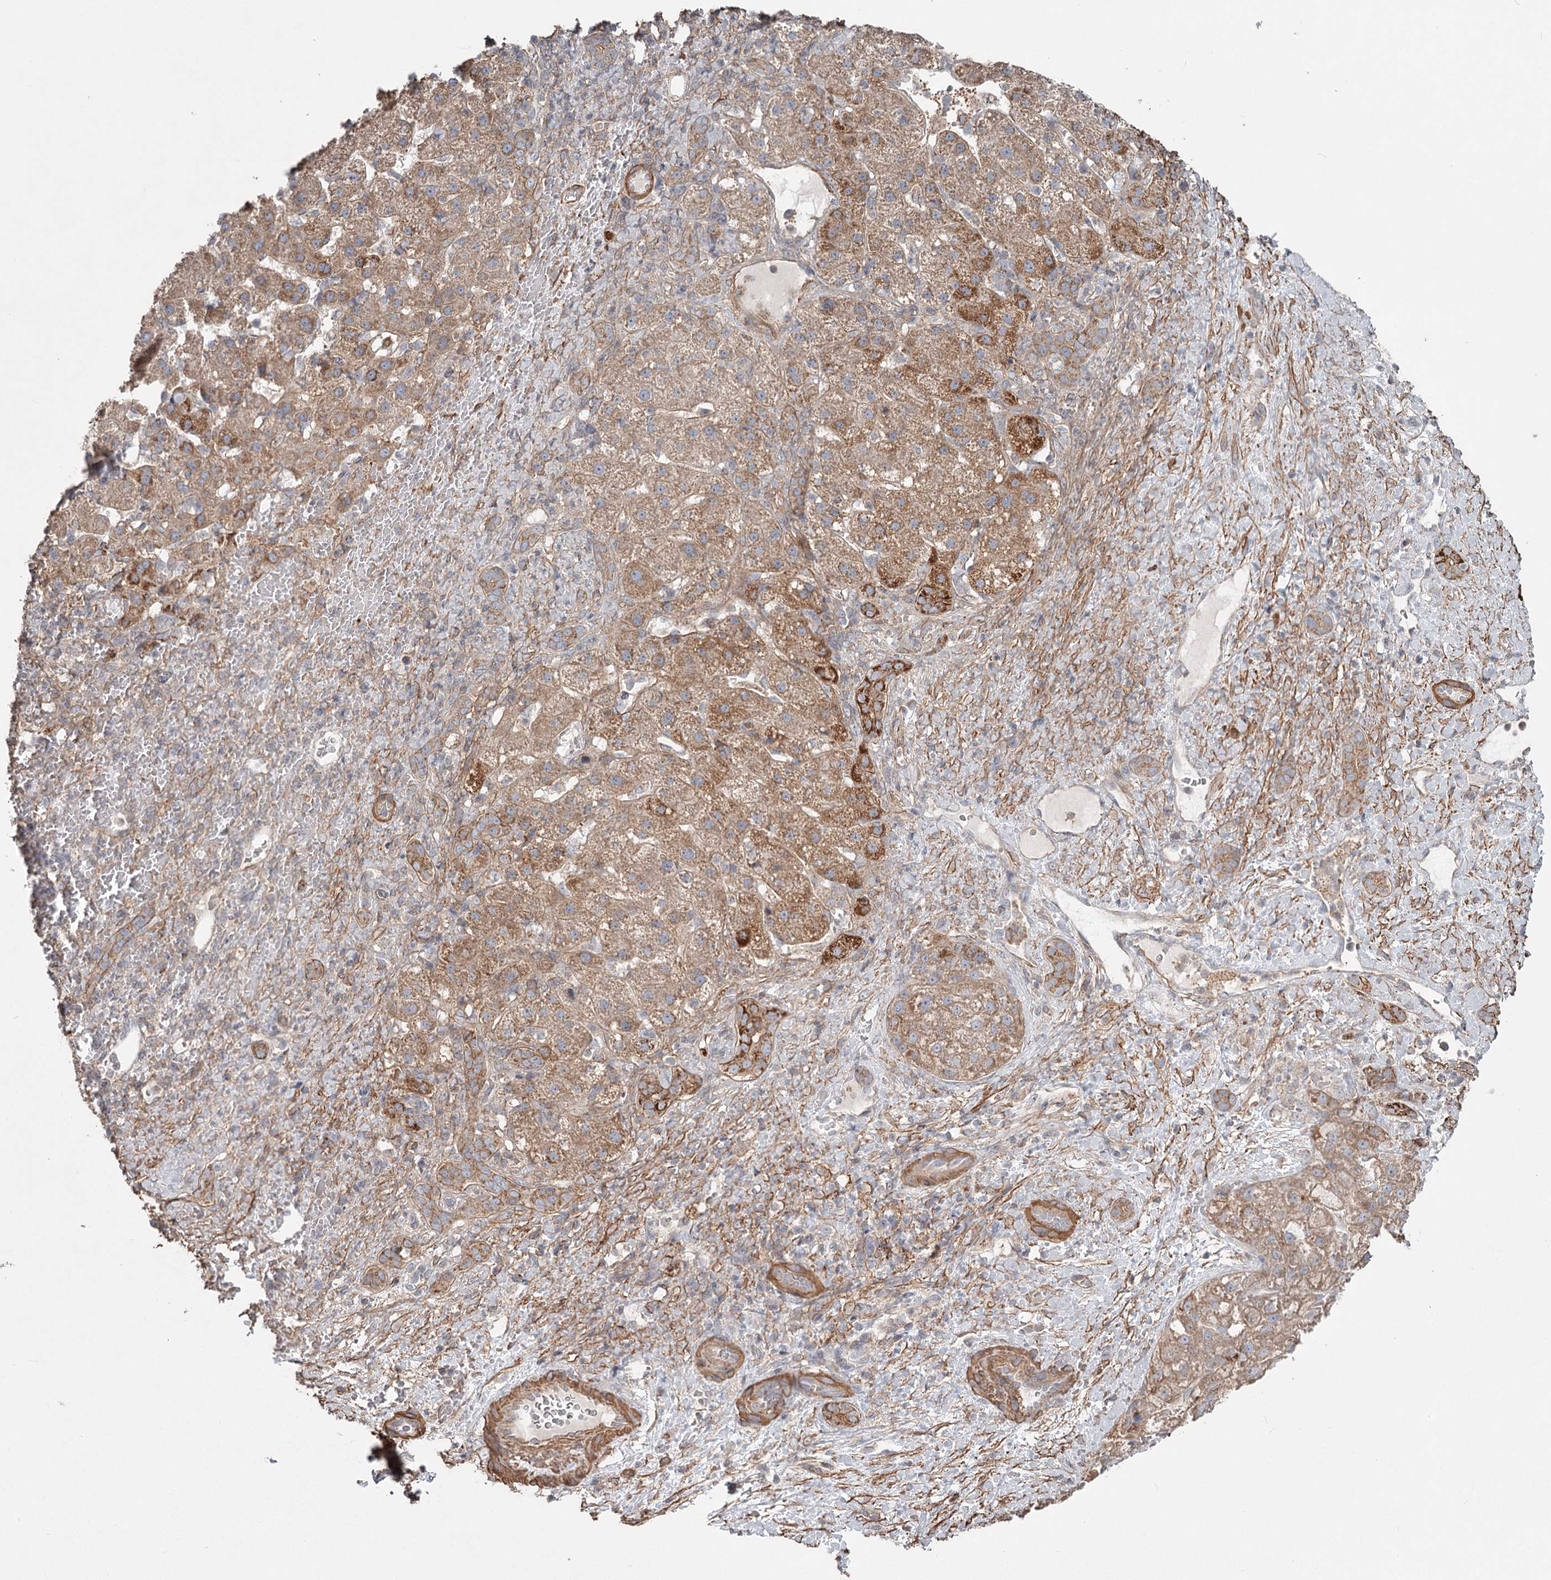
{"staining": {"intensity": "moderate", "quantity": ">75%", "location": "cytoplasmic/membranous"}, "tissue": "liver cancer", "cell_type": "Tumor cells", "image_type": "cancer", "snomed": [{"axis": "morphology", "description": "Normal tissue, NOS"}, {"axis": "morphology", "description": "Carcinoma, Hepatocellular, NOS"}, {"axis": "topography", "description": "Liver"}], "caption": "Hepatocellular carcinoma (liver) stained with a protein marker shows moderate staining in tumor cells.", "gene": "DHRS9", "patient": {"sex": "male", "age": 57}}